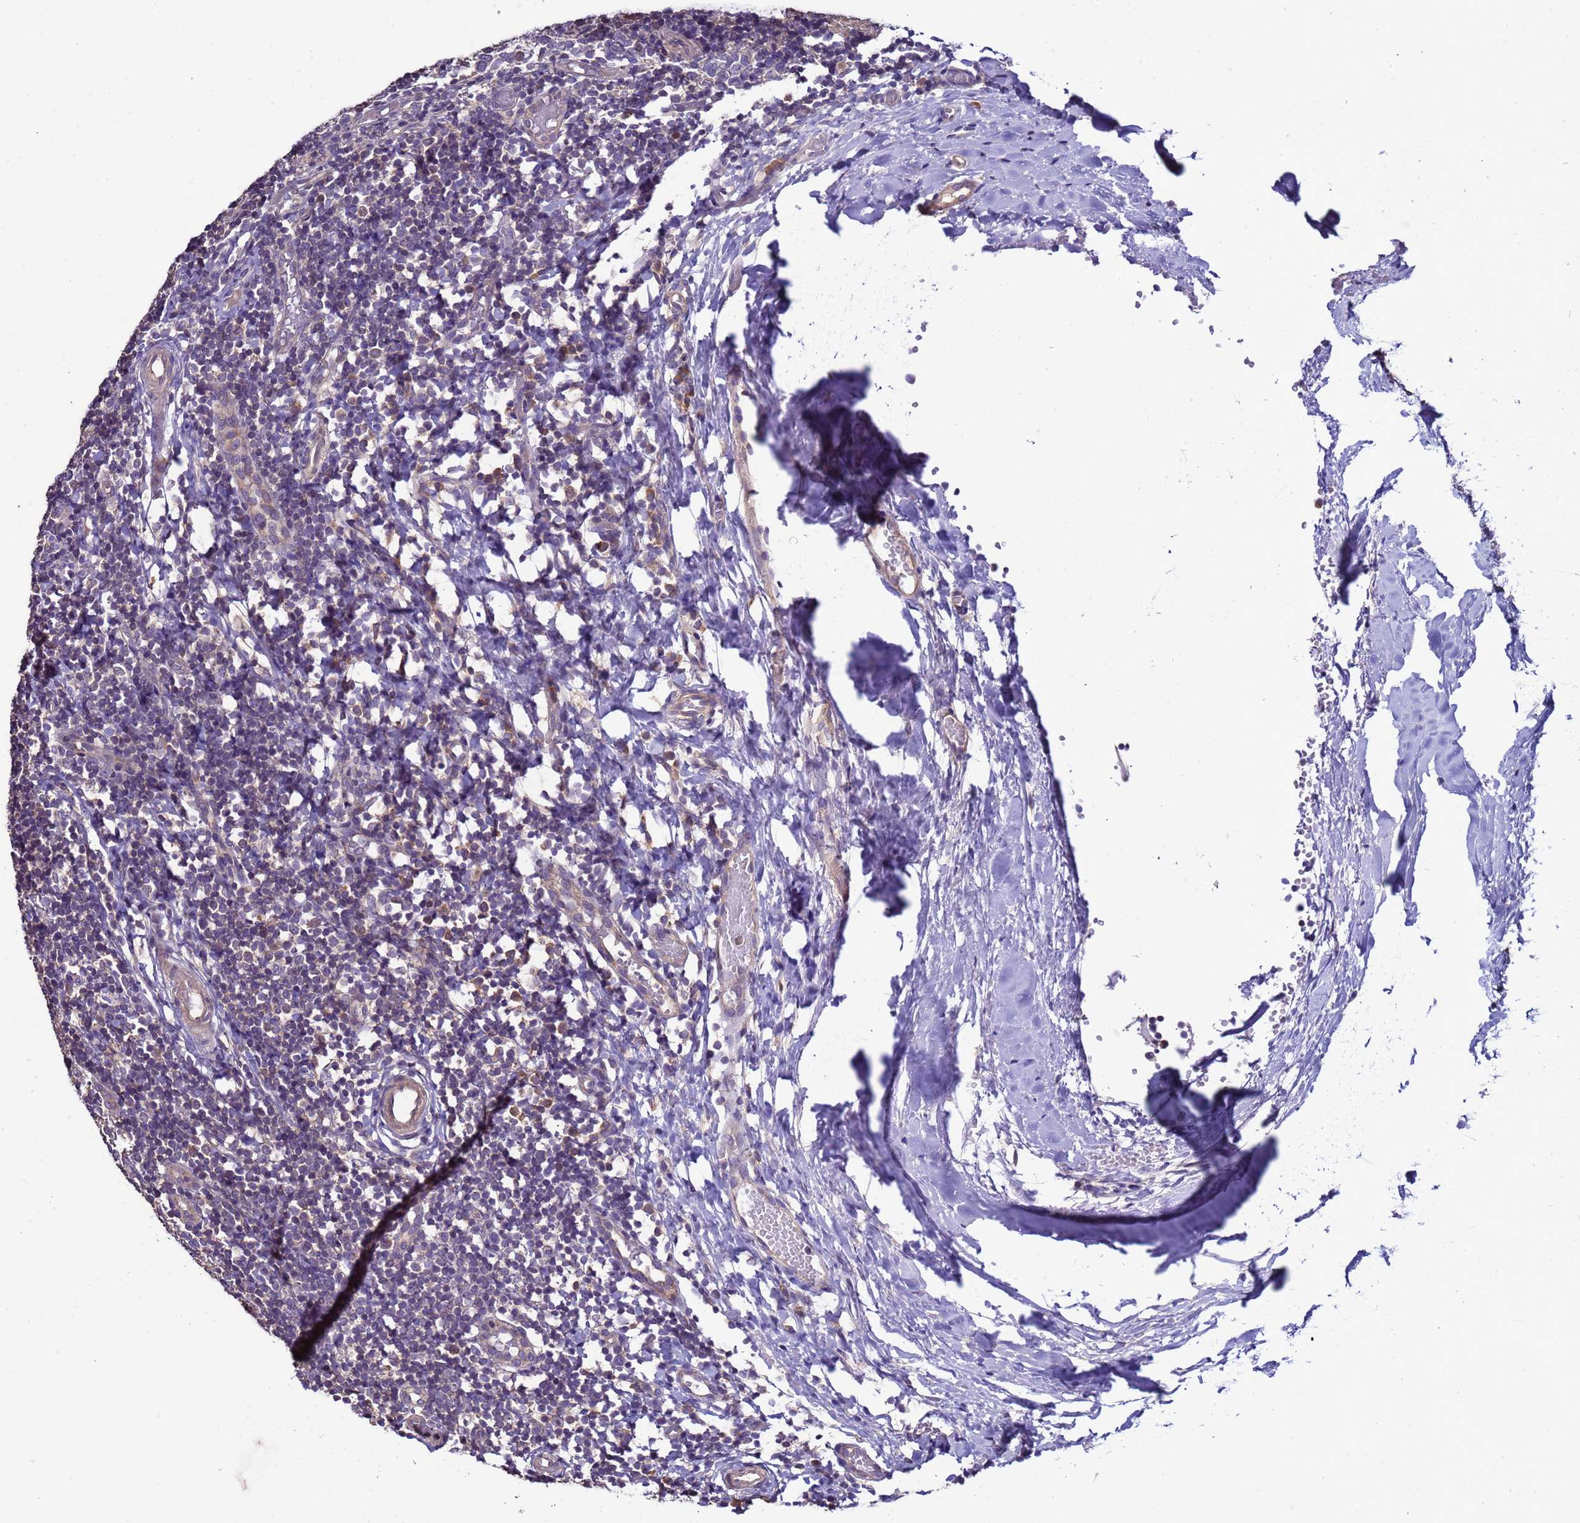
{"staining": {"intensity": "weak", "quantity": "<25%", "location": "cytoplasmic/membranous,nuclear"}, "tissue": "tonsil", "cell_type": "Germinal center cells", "image_type": "normal", "snomed": [{"axis": "morphology", "description": "Normal tissue, NOS"}, {"axis": "topography", "description": "Tonsil"}], "caption": "DAB immunohistochemical staining of unremarkable human tonsil exhibits no significant positivity in germinal center cells. The staining is performed using DAB (3,3'-diaminobenzidine) brown chromogen with nuclei counter-stained in using hematoxylin.", "gene": "ELMOD2", "patient": {"sex": "female", "age": 19}}